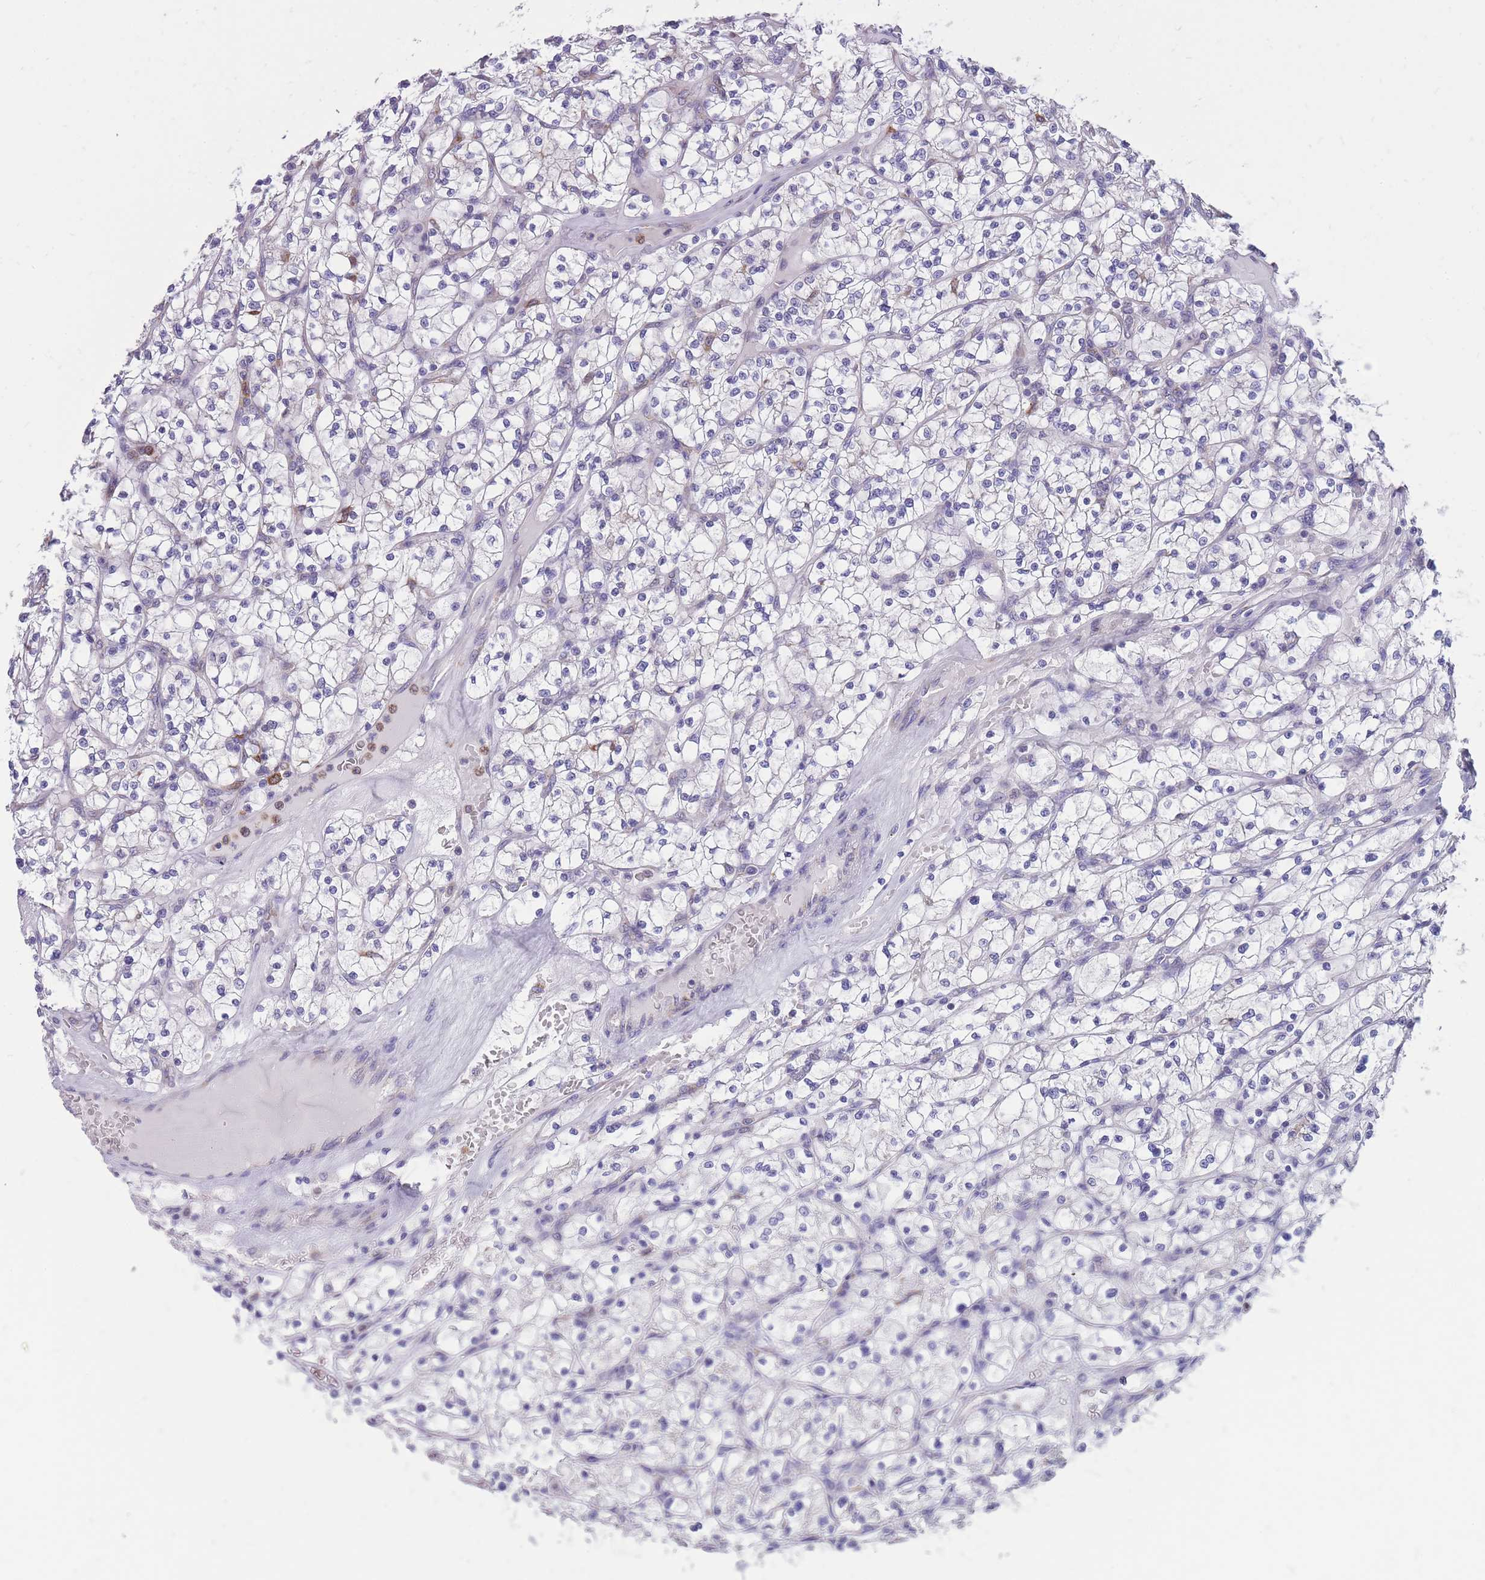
{"staining": {"intensity": "negative", "quantity": "none", "location": "none"}, "tissue": "renal cancer", "cell_type": "Tumor cells", "image_type": "cancer", "snomed": [{"axis": "morphology", "description": "Adenocarcinoma, NOS"}, {"axis": "topography", "description": "Kidney"}], "caption": "Tumor cells are negative for brown protein staining in adenocarcinoma (renal).", "gene": "ZNF662", "patient": {"sex": "female", "age": 64}}